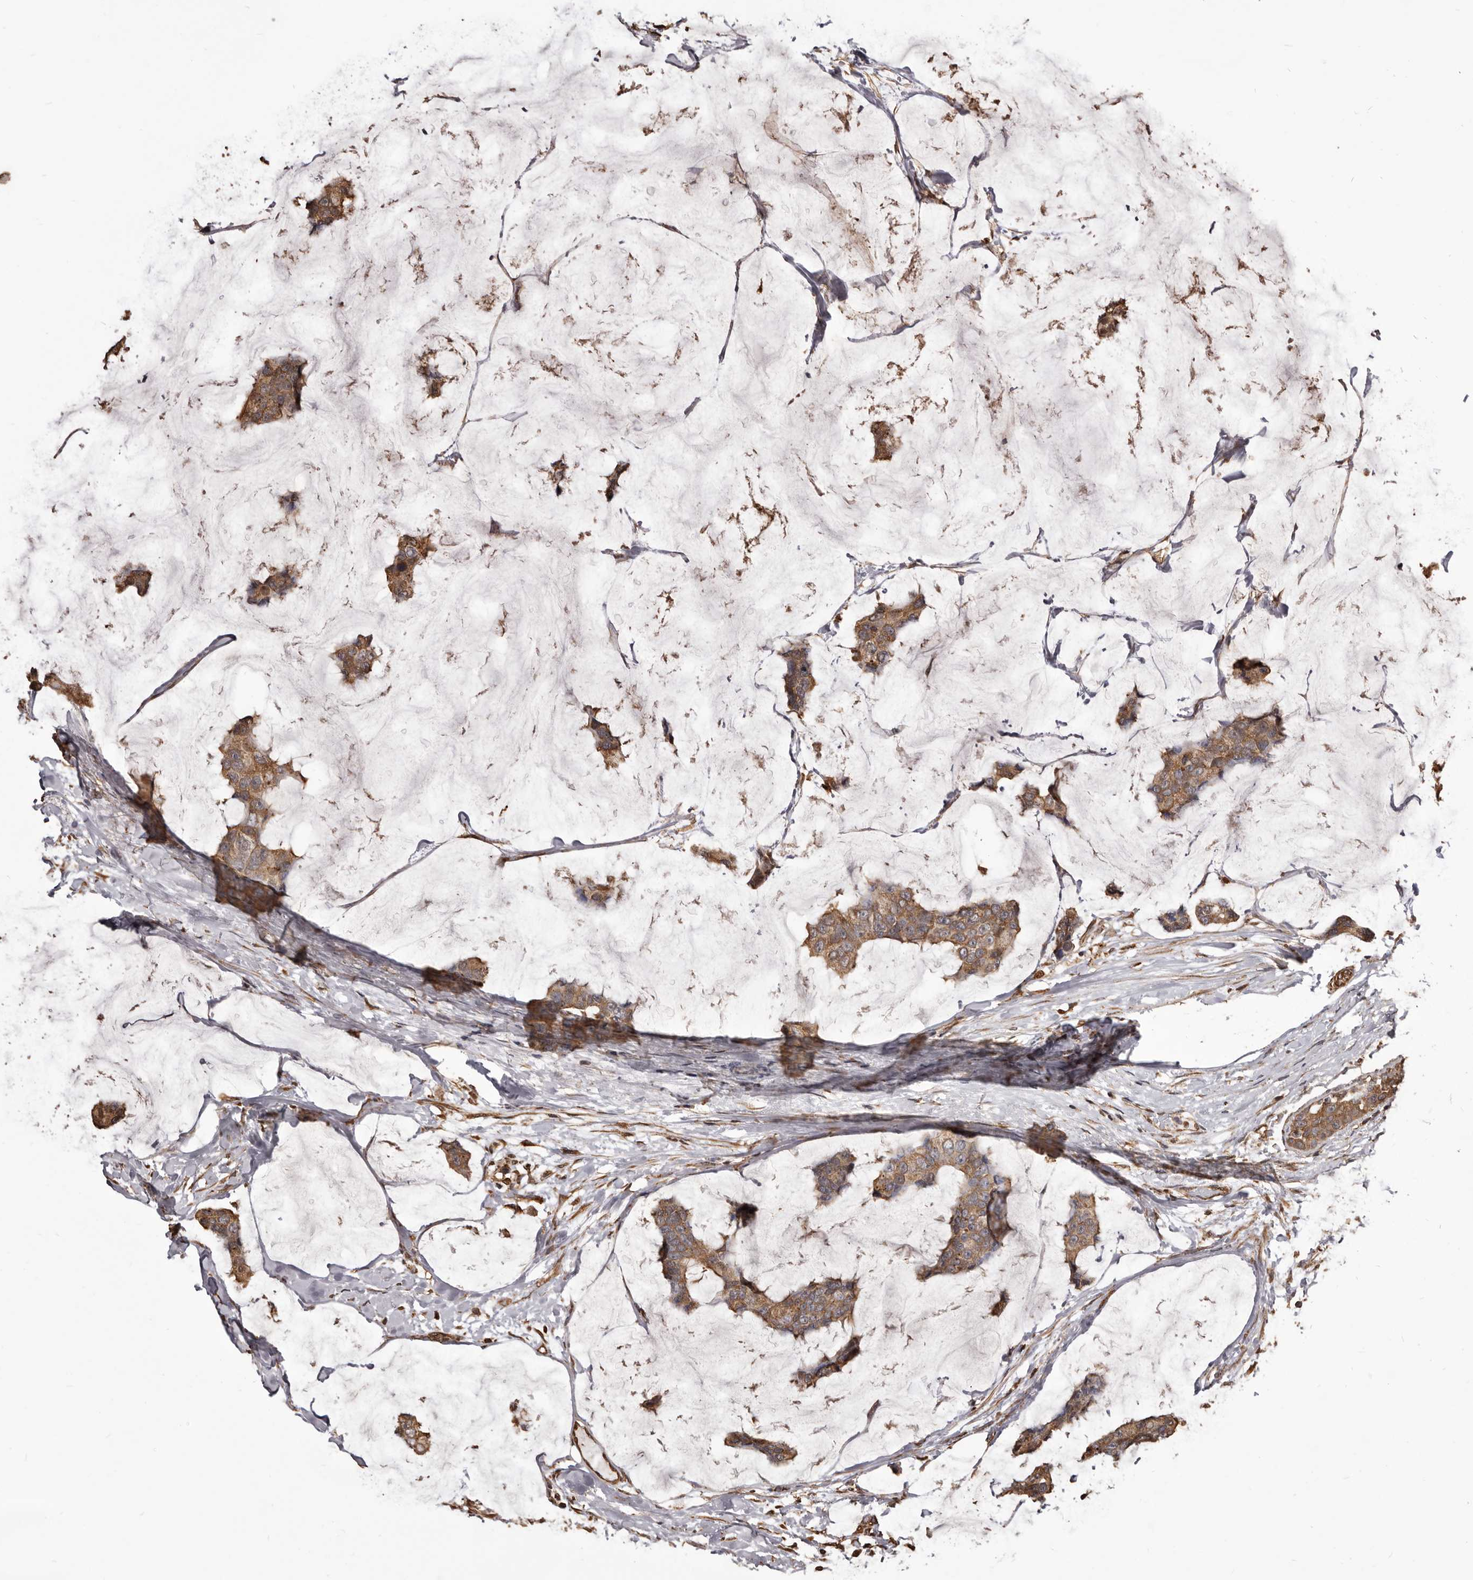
{"staining": {"intensity": "moderate", "quantity": ">75%", "location": "cytoplasmic/membranous"}, "tissue": "breast cancer", "cell_type": "Tumor cells", "image_type": "cancer", "snomed": [{"axis": "morphology", "description": "Normal tissue, NOS"}, {"axis": "morphology", "description": "Duct carcinoma"}, {"axis": "topography", "description": "Breast"}], "caption": "Moderate cytoplasmic/membranous expression is identified in about >75% of tumor cells in breast cancer.", "gene": "ALPK1", "patient": {"sex": "female", "age": 50}}